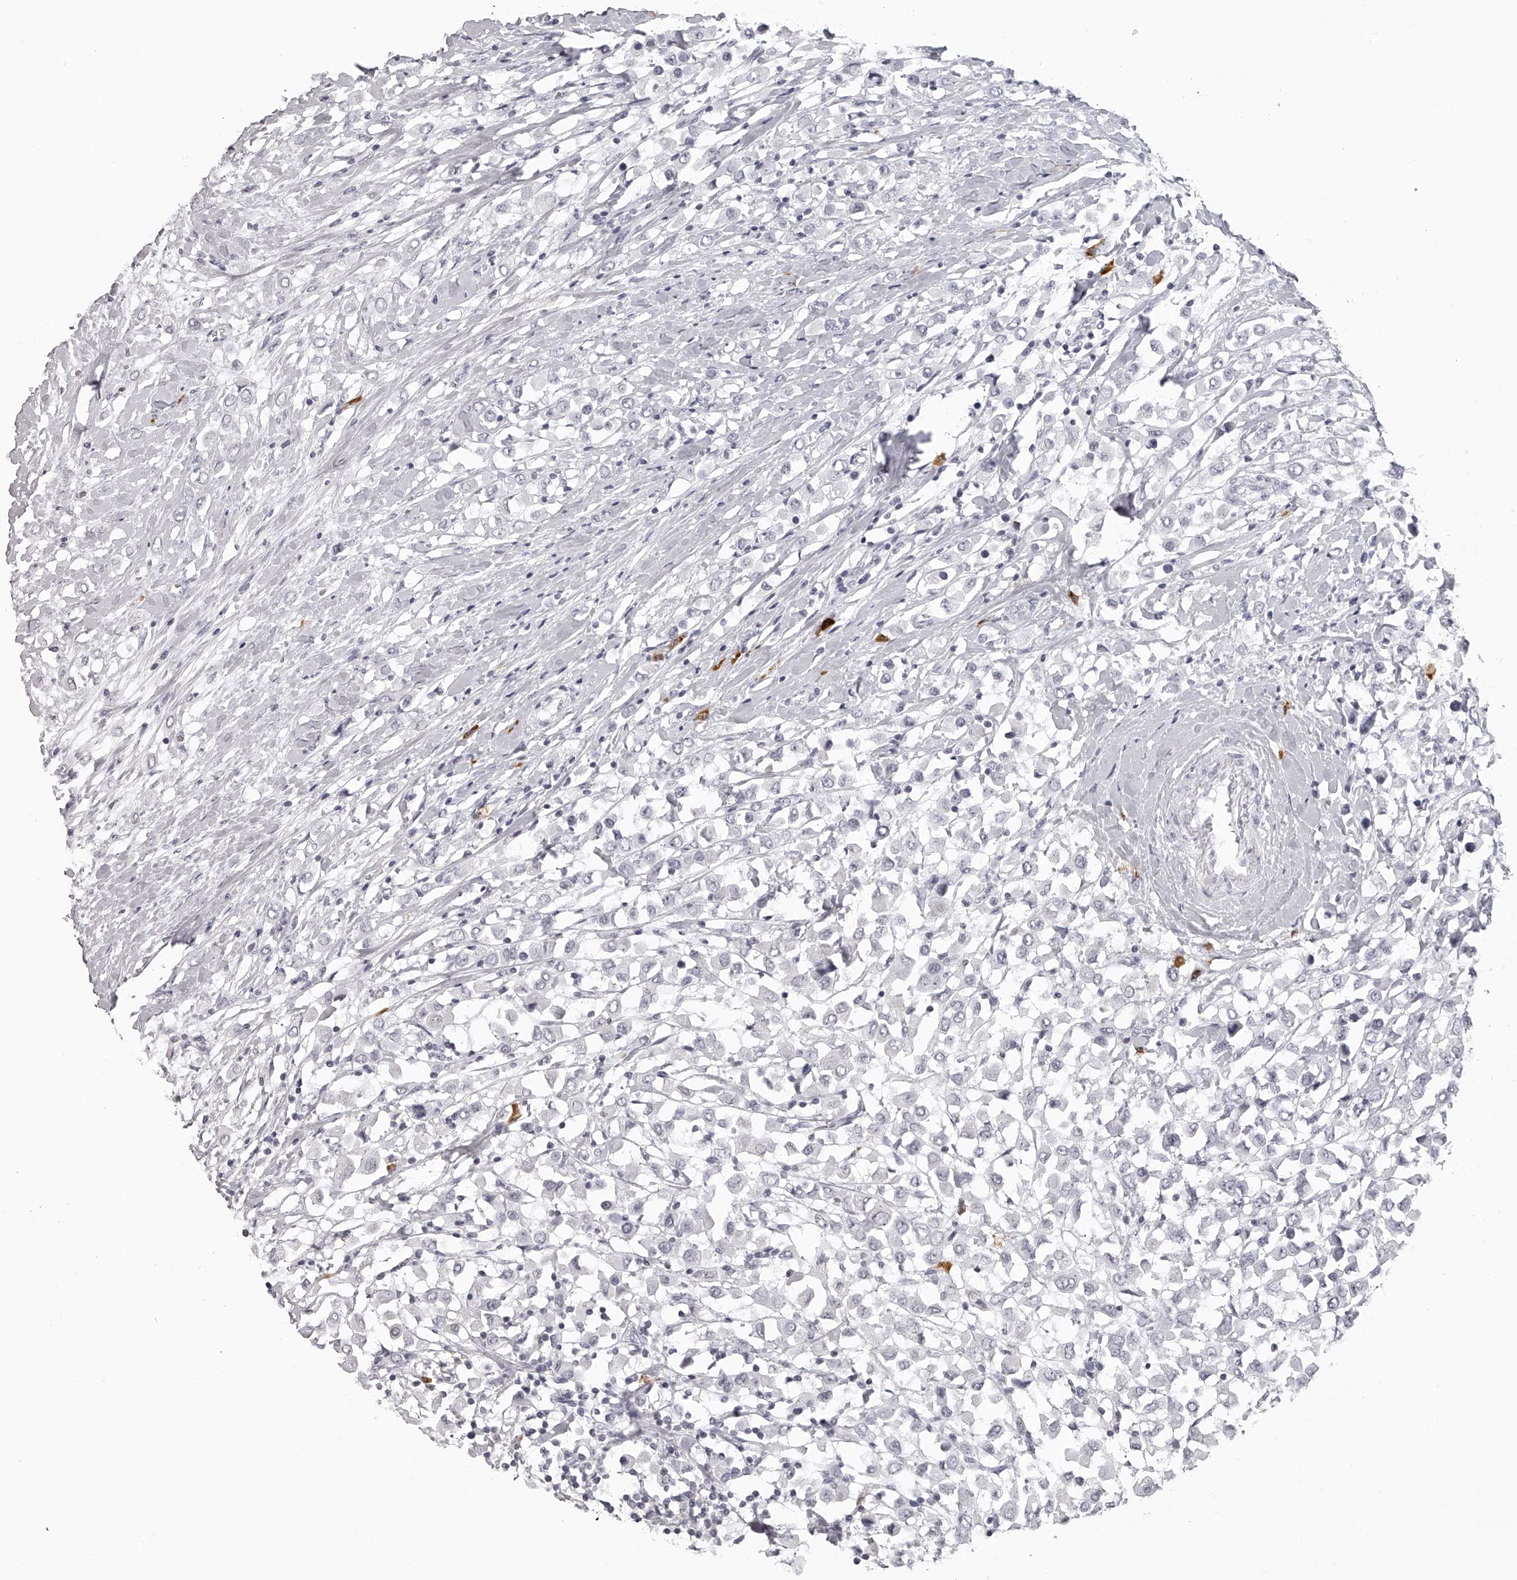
{"staining": {"intensity": "negative", "quantity": "none", "location": "none"}, "tissue": "breast cancer", "cell_type": "Tumor cells", "image_type": "cancer", "snomed": [{"axis": "morphology", "description": "Duct carcinoma"}, {"axis": "topography", "description": "Breast"}], "caption": "The immunohistochemistry (IHC) micrograph has no significant positivity in tumor cells of breast cancer tissue.", "gene": "SEC11C", "patient": {"sex": "female", "age": 61}}